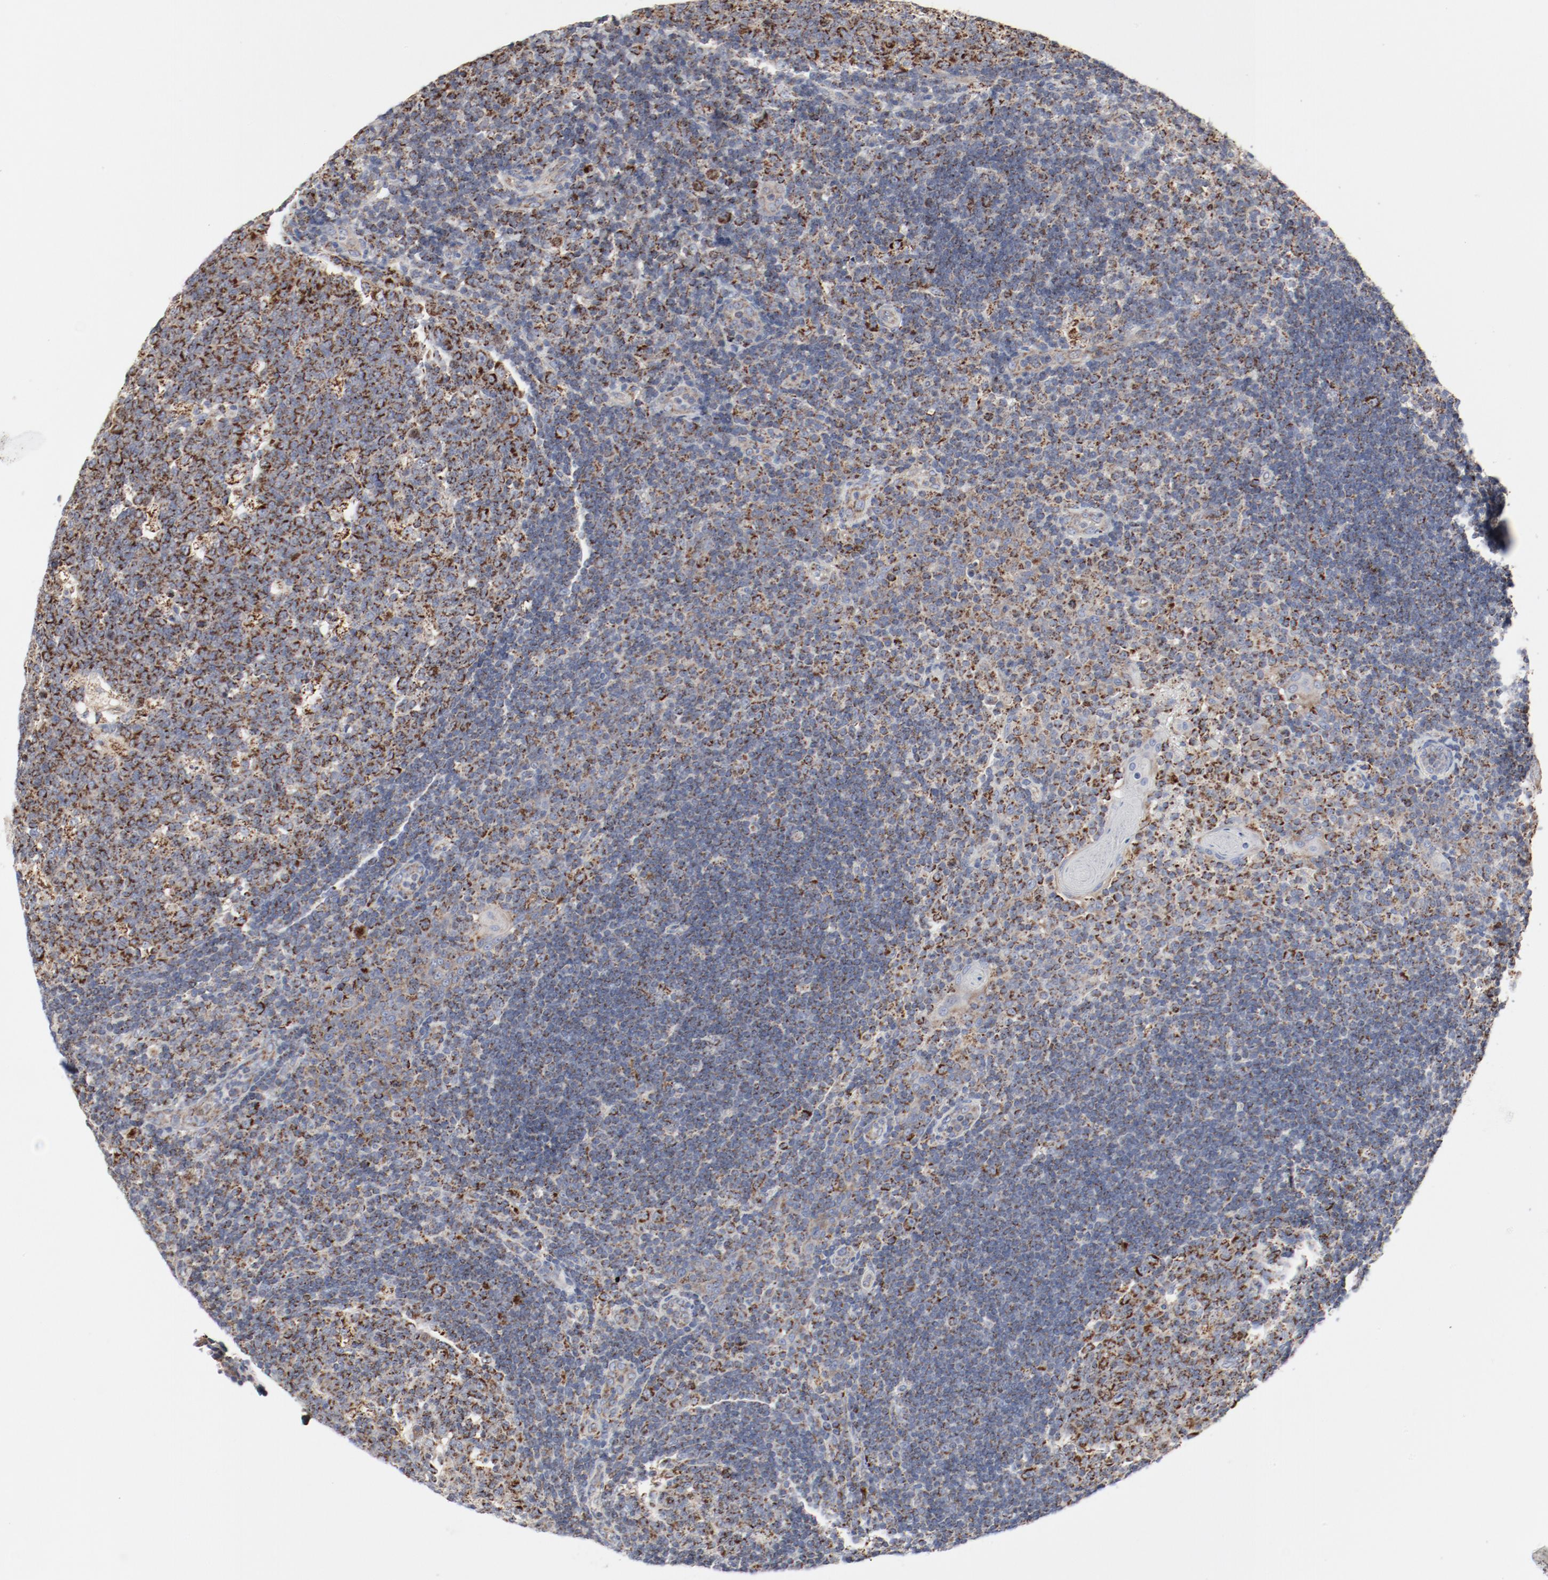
{"staining": {"intensity": "moderate", "quantity": "25%-75%", "location": "cytoplasmic/membranous"}, "tissue": "tonsil", "cell_type": "Germinal center cells", "image_type": "normal", "snomed": [{"axis": "morphology", "description": "Normal tissue, NOS"}, {"axis": "topography", "description": "Tonsil"}], "caption": "Tonsil stained with immunohistochemistry reveals moderate cytoplasmic/membranous staining in approximately 25%-75% of germinal center cells. Using DAB (brown) and hematoxylin (blue) stains, captured at high magnification using brightfield microscopy.", "gene": "SETD3", "patient": {"sex": "female", "age": 40}}